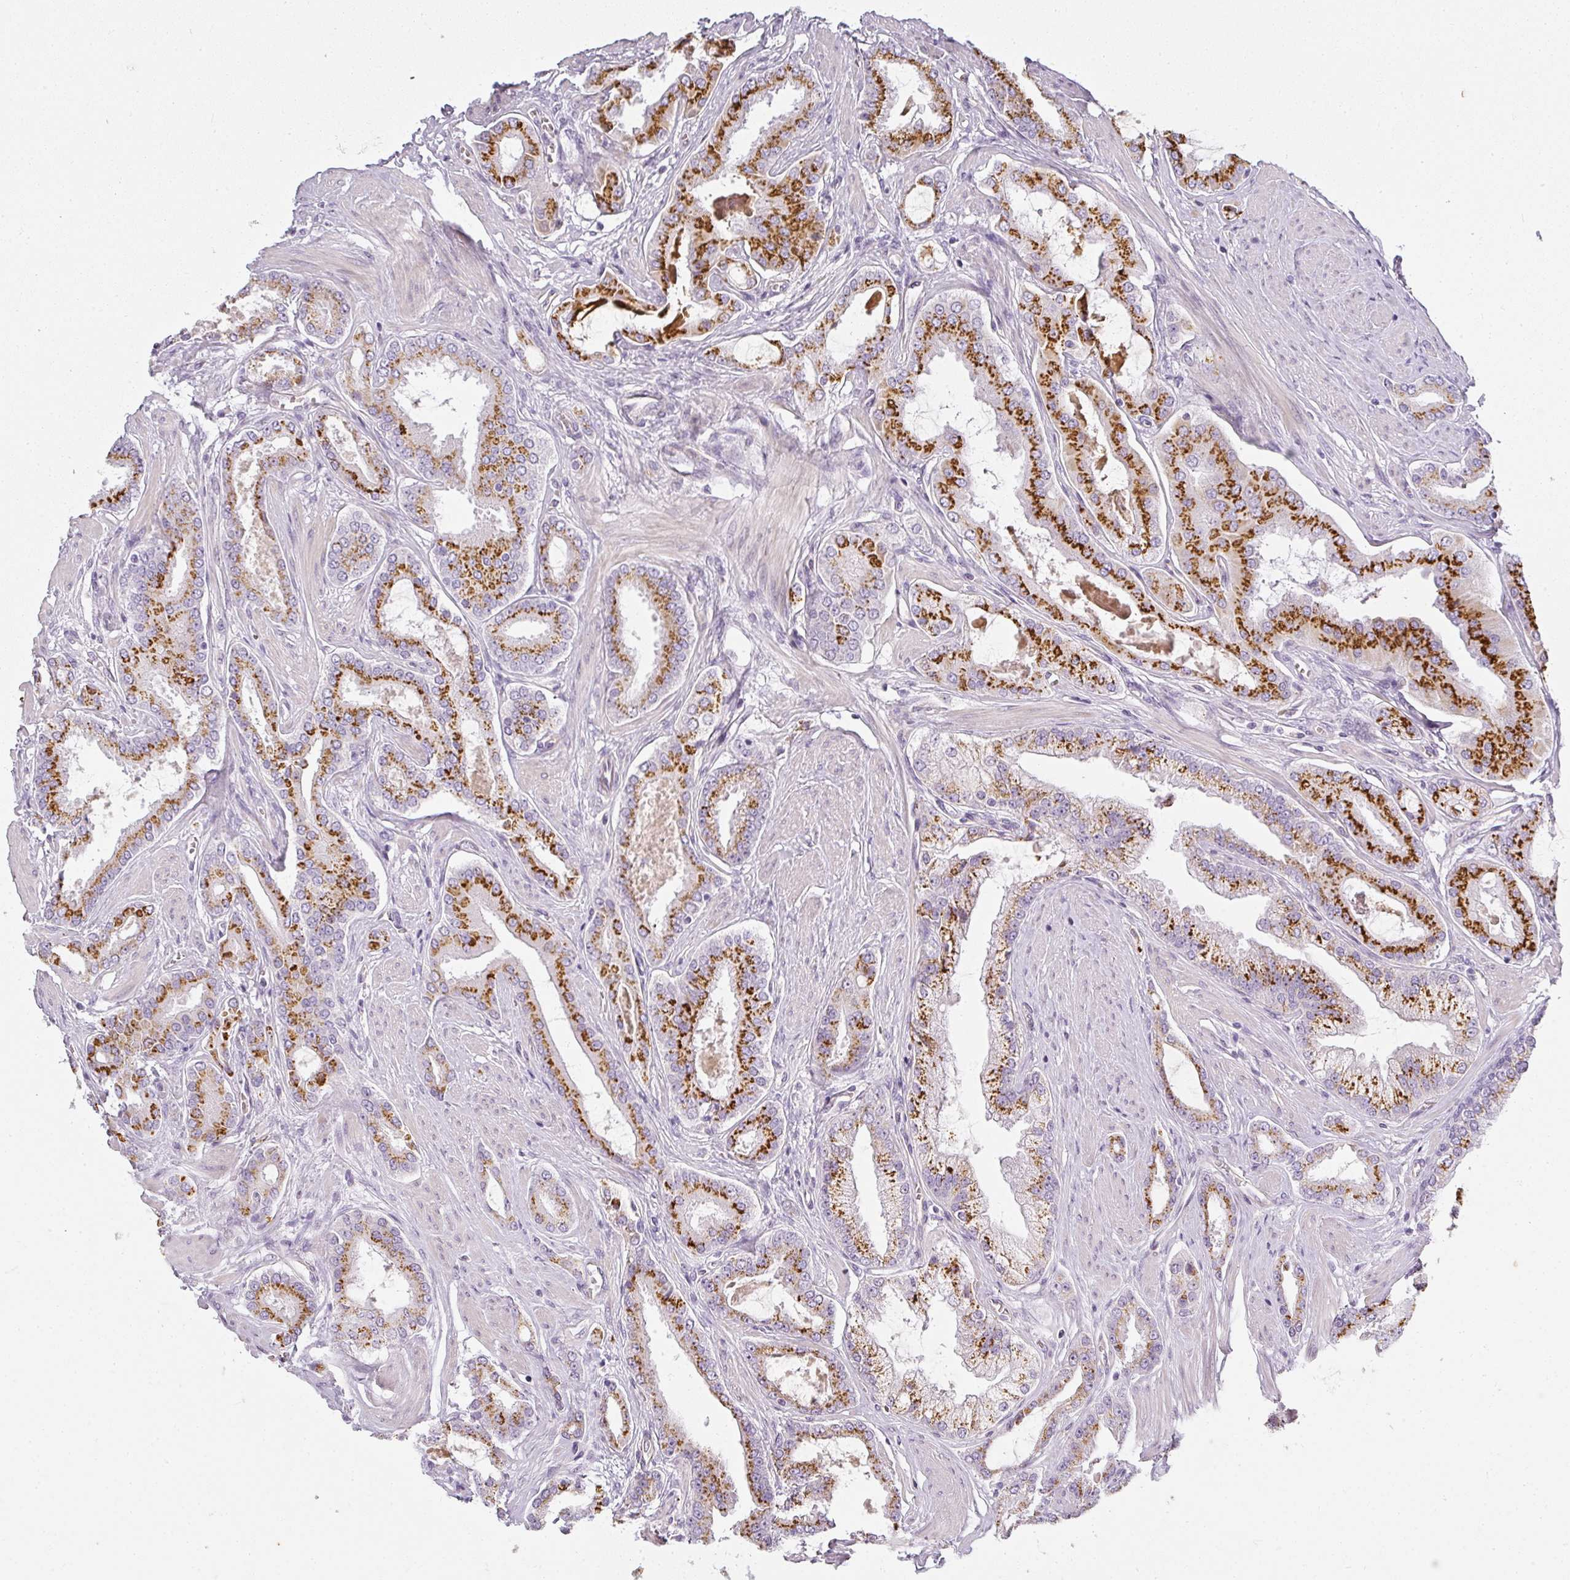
{"staining": {"intensity": "strong", "quantity": "25%-75%", "location": "cytoplasmic/membranous"}, "tissue": "prostate cancer", "cell_type": "Tumor cells", "image_type": "cancer", "snomed": [{"axis": "morphology", "description": "Adenocarcinoma, Low grade"}, {"axis": "topography", "description": "Prostate"}], "caption": "Immunohistochemistry (IHC) image of low-grade adenocarcinoma (prostate) stained for a protein (brown), which displays high levels of strong cytoplasmic/membranous staining in approximately 25%-75% of tumor cells.", "gene": "ATP8B2", "patient": {"sex": "male", "age": 42}}